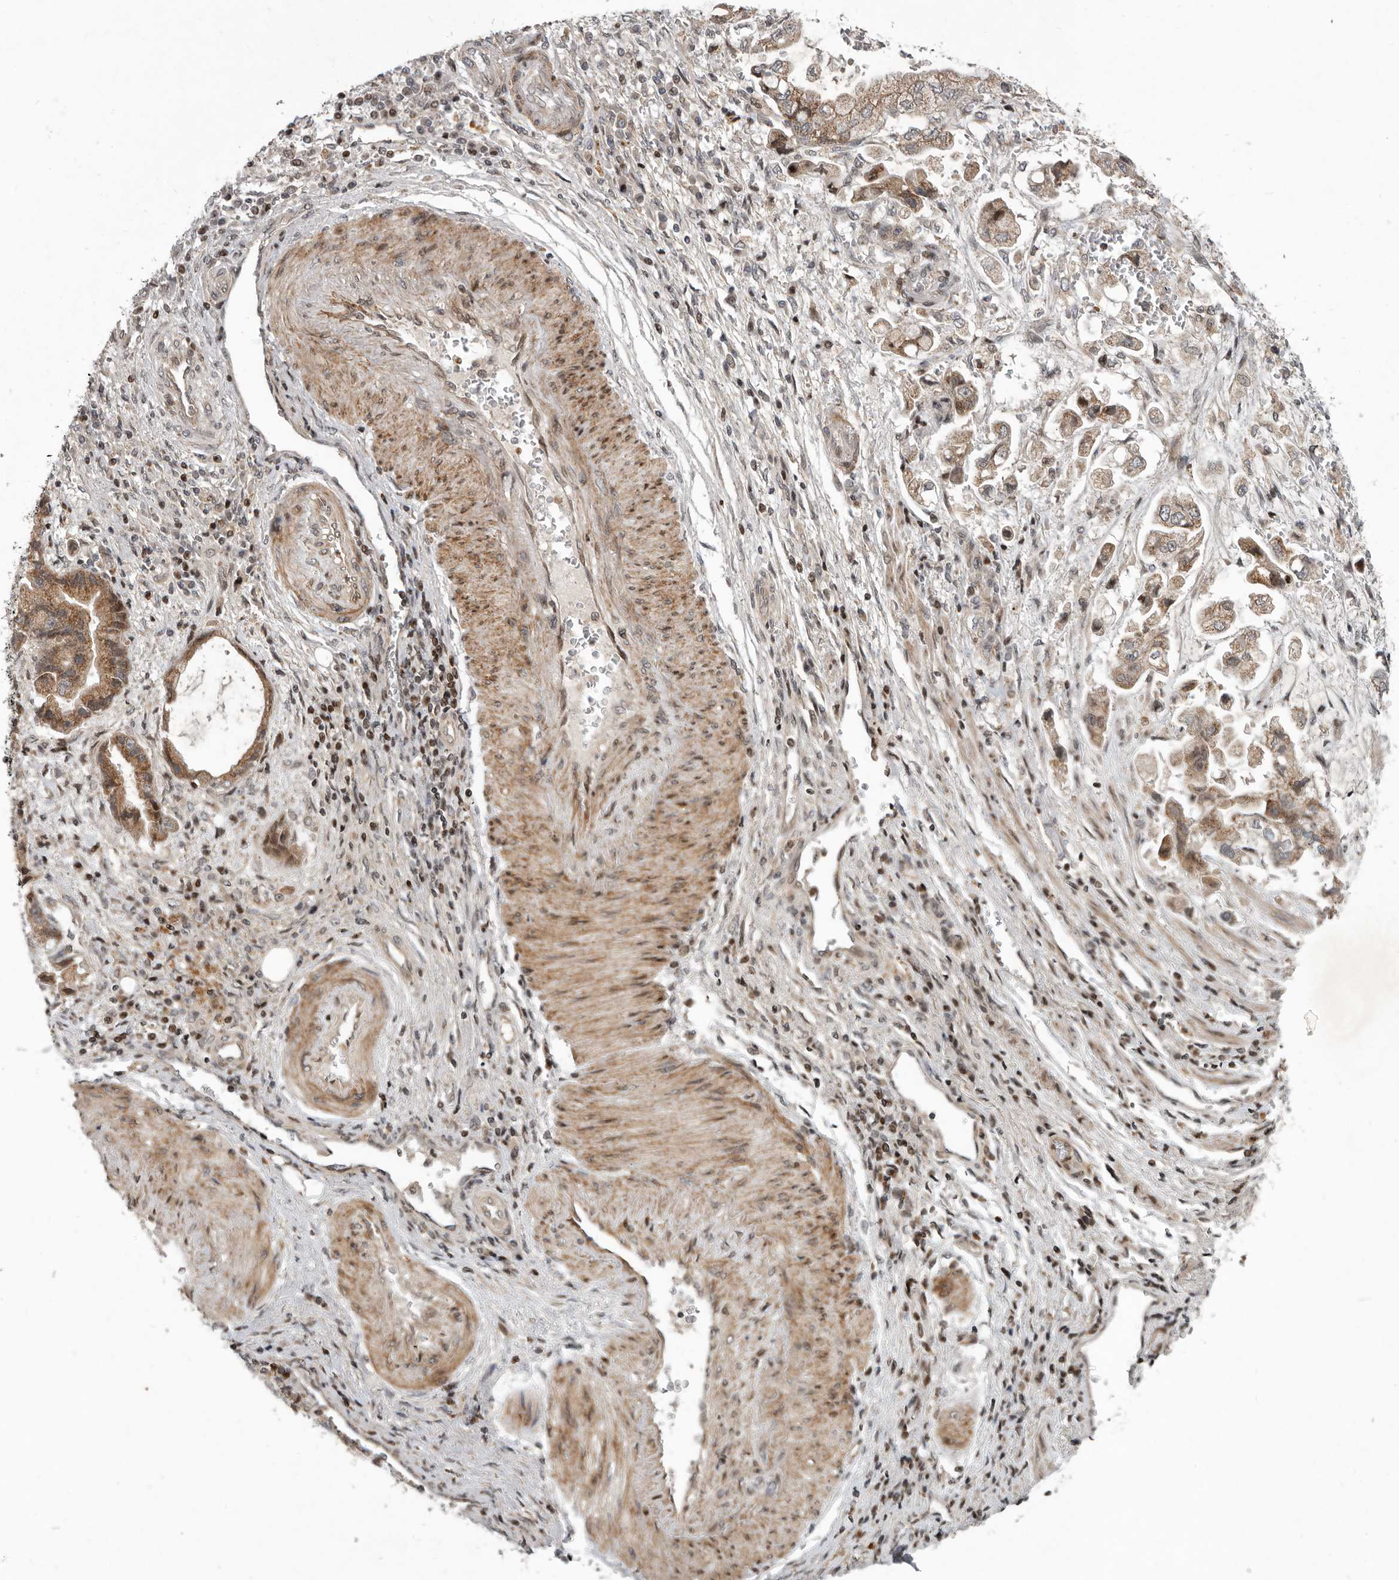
{"staining": {"intensity": "moderate", "quantity": ">75%", "location": "cytoplasmic/membranous"}, "tissue": "stomach cancer", "cell_type": "Tumor cells", "image_type": "cancer", "snomed": [{"axis": "morphology", "description": "Adenocarcinoma, NOS"}, {"axis": "topography", "description": "Stomach"}], "caption": "Protein expression analysis of stomach adenocarcinoma exhibits moderate cytoplasmic/membranous positivity in about >75% of tumor cells. (IHC, brightfield microscopy, high magnification).", "gene": "RABIF", "patient": {"sex": "male", "age": 62}}